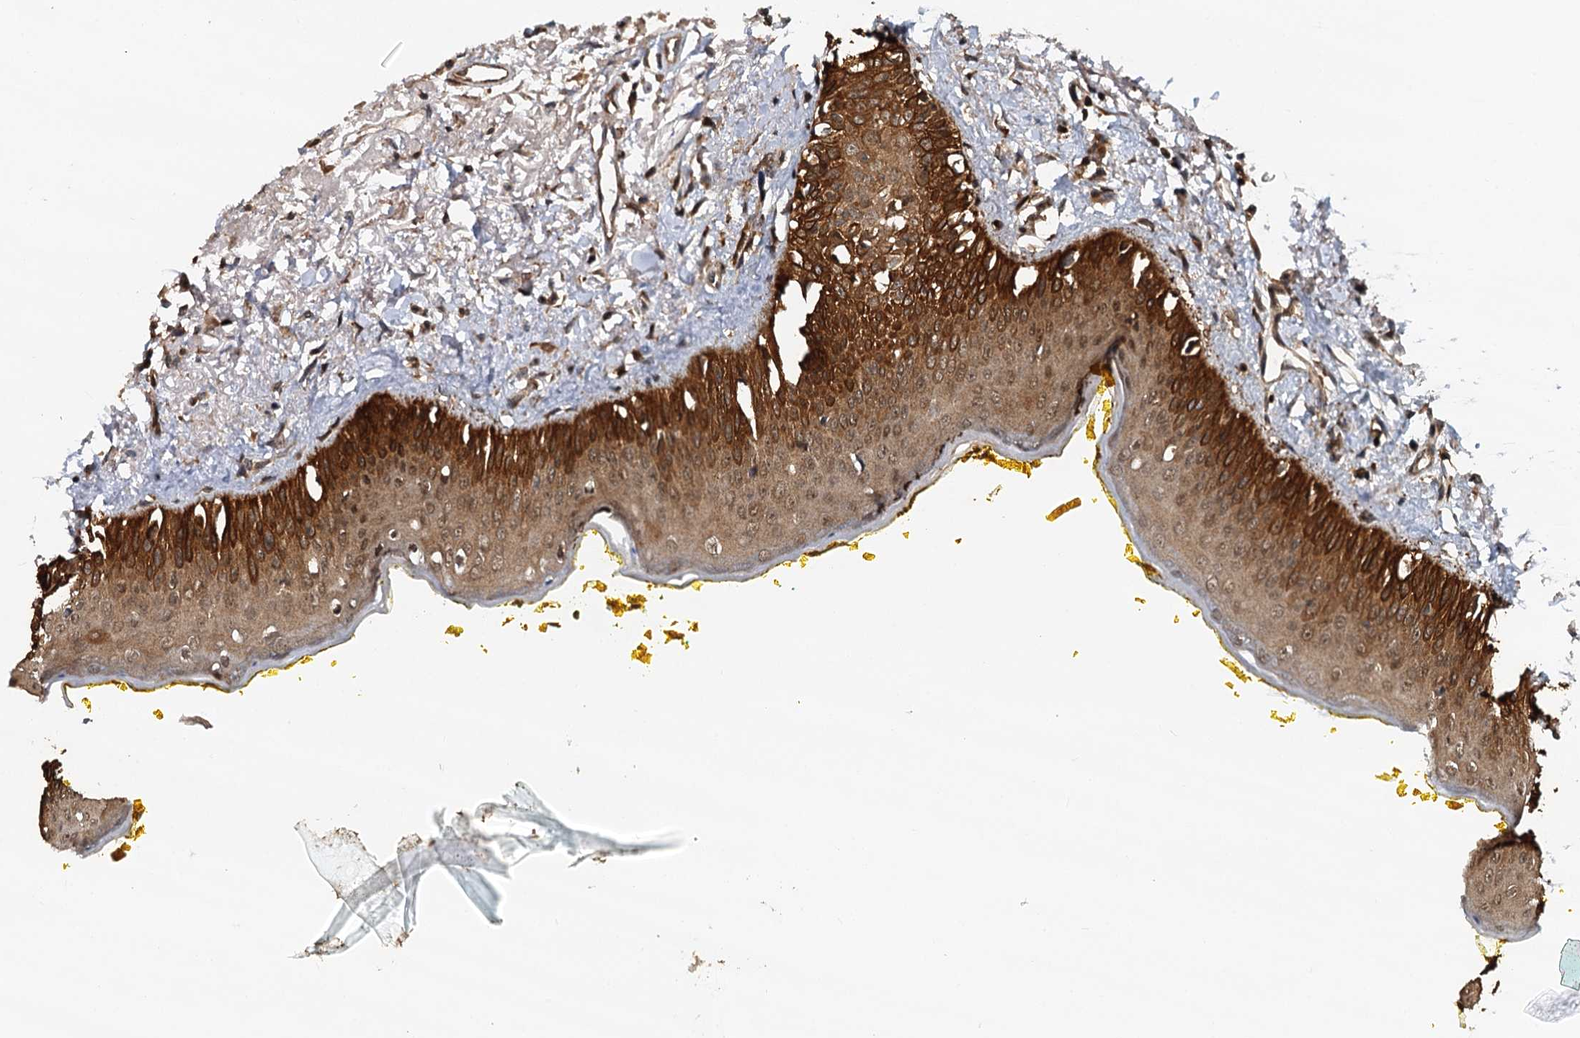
{"staining": {"intensity": "strong", "quantity": ">75%", "location": "cytoplasmic/membranous,nuclear"}, "tissue": "oral mucosa", "cell_type": "Squamous epithelial cells", "image_type": "normal", "snomed": [{"axis": "morphology", "description": "Normal tissue, NOS"}, {"axis": "topography", "description": "Oral tissue"}], "caption": "Protein staining of benign oral mucosa shows strong cytoplasmic/membranous,nuclear expression in about >75% of squamous epithelial cells. (Stains: DAB in brown, nuclei in blue, Microscopy: brightfield microscopy at high magnification).", "gene": "STUB1", "patient": {"sex": "female", "age": 70}}